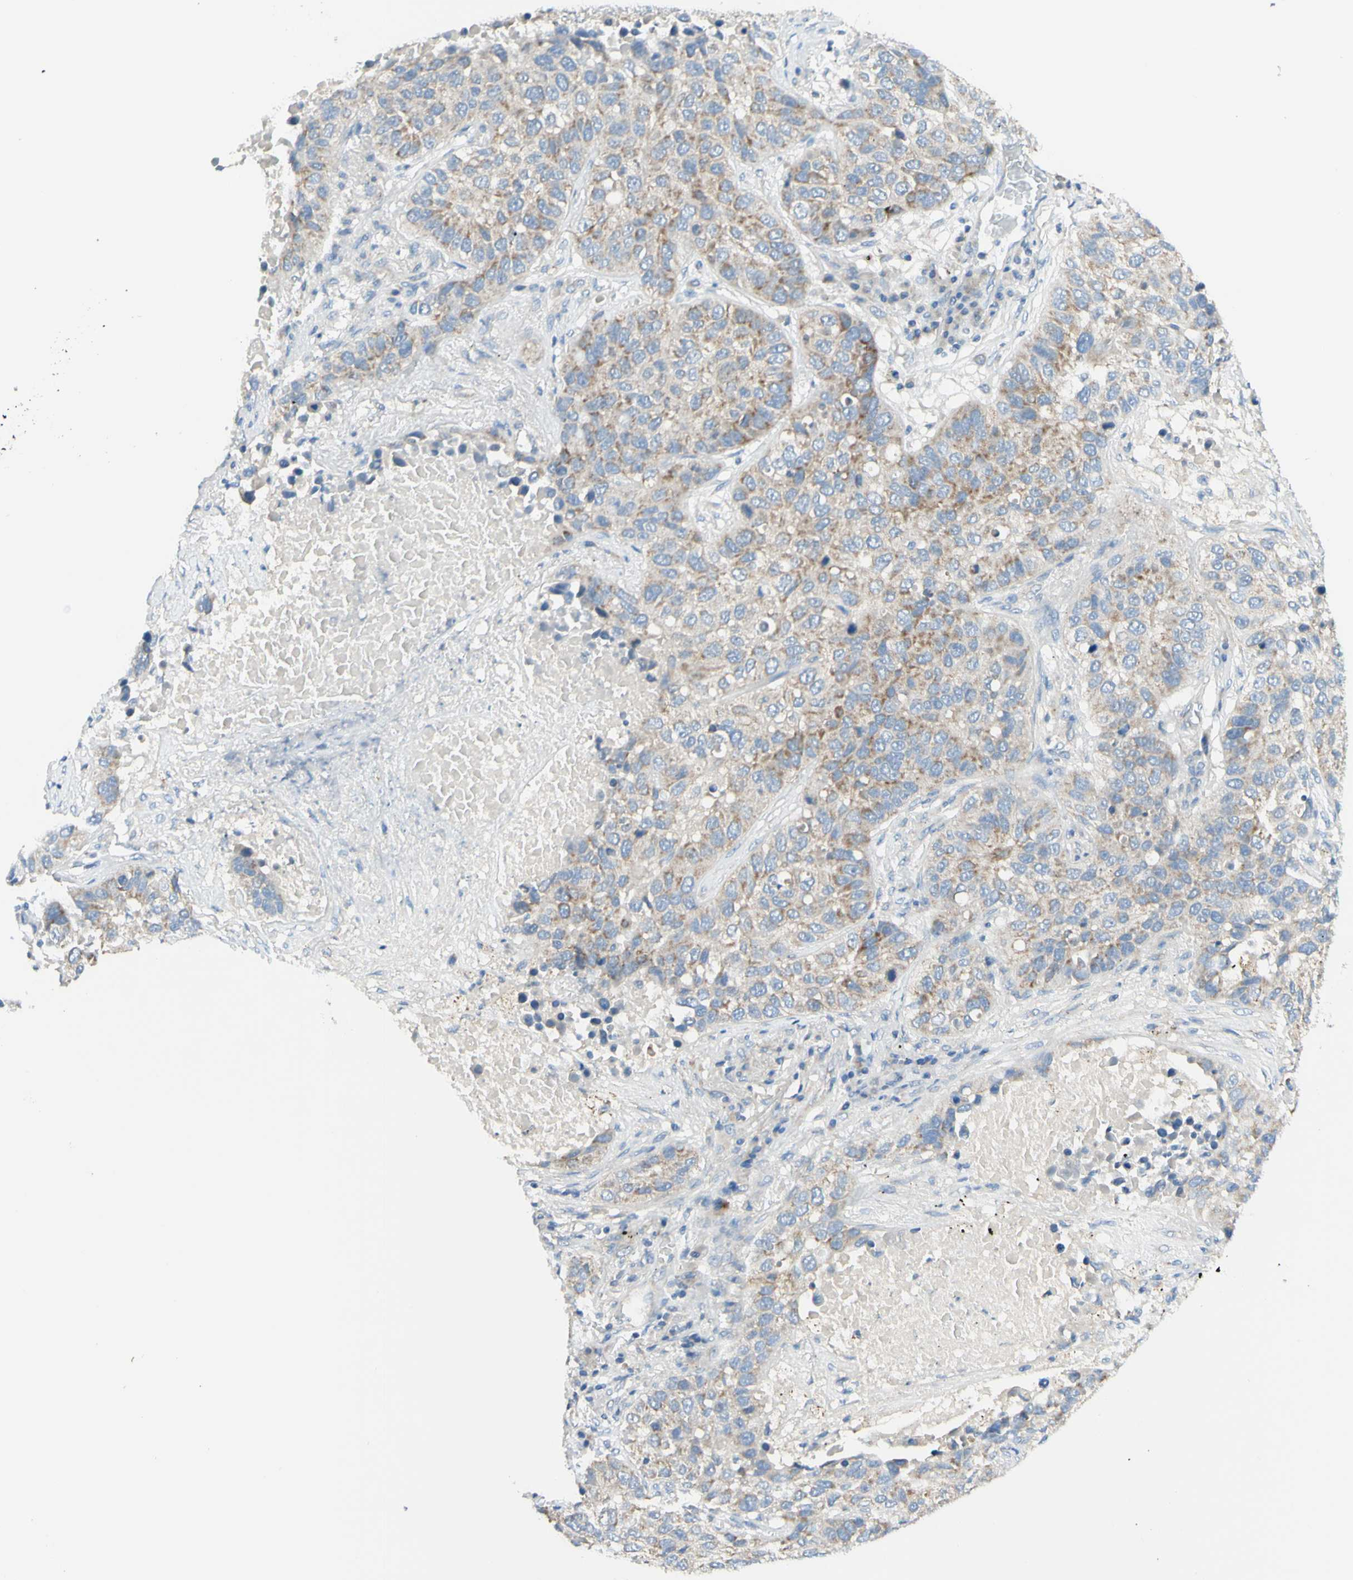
{"staining": {"intensity": "moderate", "quantity": "25%-75%", "location": "cytoplasmic/membranous"}, "tissue": "lung cancer", "cell_type": "Tumor cells", "image_type": "cancer", "snomed": [{"axis": "morphology", "description": "Squamous cell carcinoma, NOS"}, {"axis": "topography", "description": "Lung"}], "caption": "Protein staining reveals moderate cytoplasmic/membranous staining in approximately 25%-75% of tumor cells in squamous cell carcinoma (lung).", "gene": "ARMC10", "patient": {"sex": "male", "age": 57}}